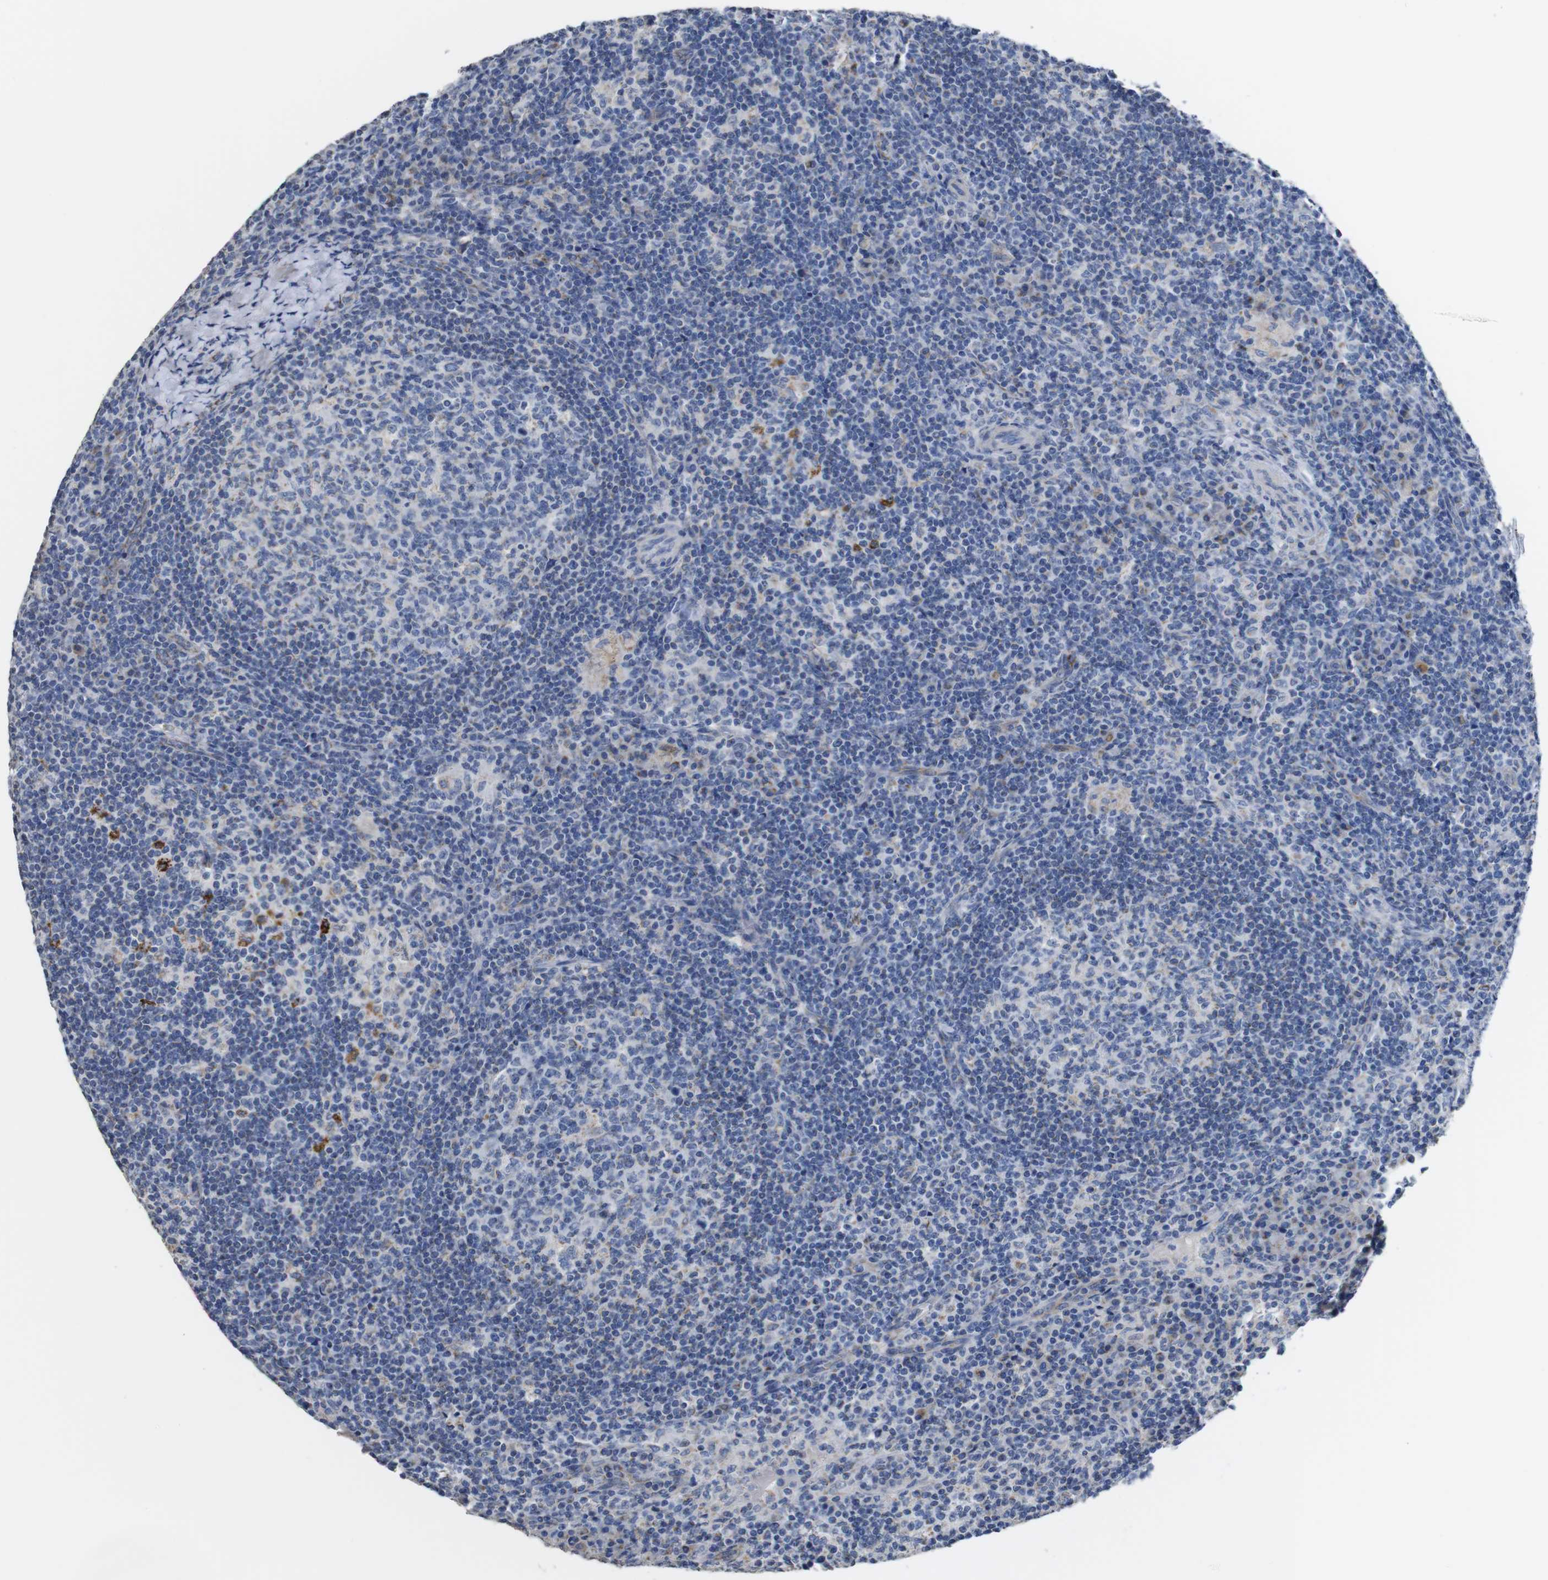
{"staining": {"intensity": "negative", "quantity": "none", "location": "none"}, "tissue": "lymph node", "cell_type": "Germinal center cells", "image_type": "normal", "snomed": [{"axis": "morphology", "description": "Normal tissue, NOS"}, {"axis": "morphology", "description": "Inflammation, NOS"}, {"axis": "topography", "description": "Lymph node"}], "caption": "Germinal center cells show no significant positivity in unremarkable lymph node.", "gene": "MAOA", "patient": {"sex": "male", "age": 55}}